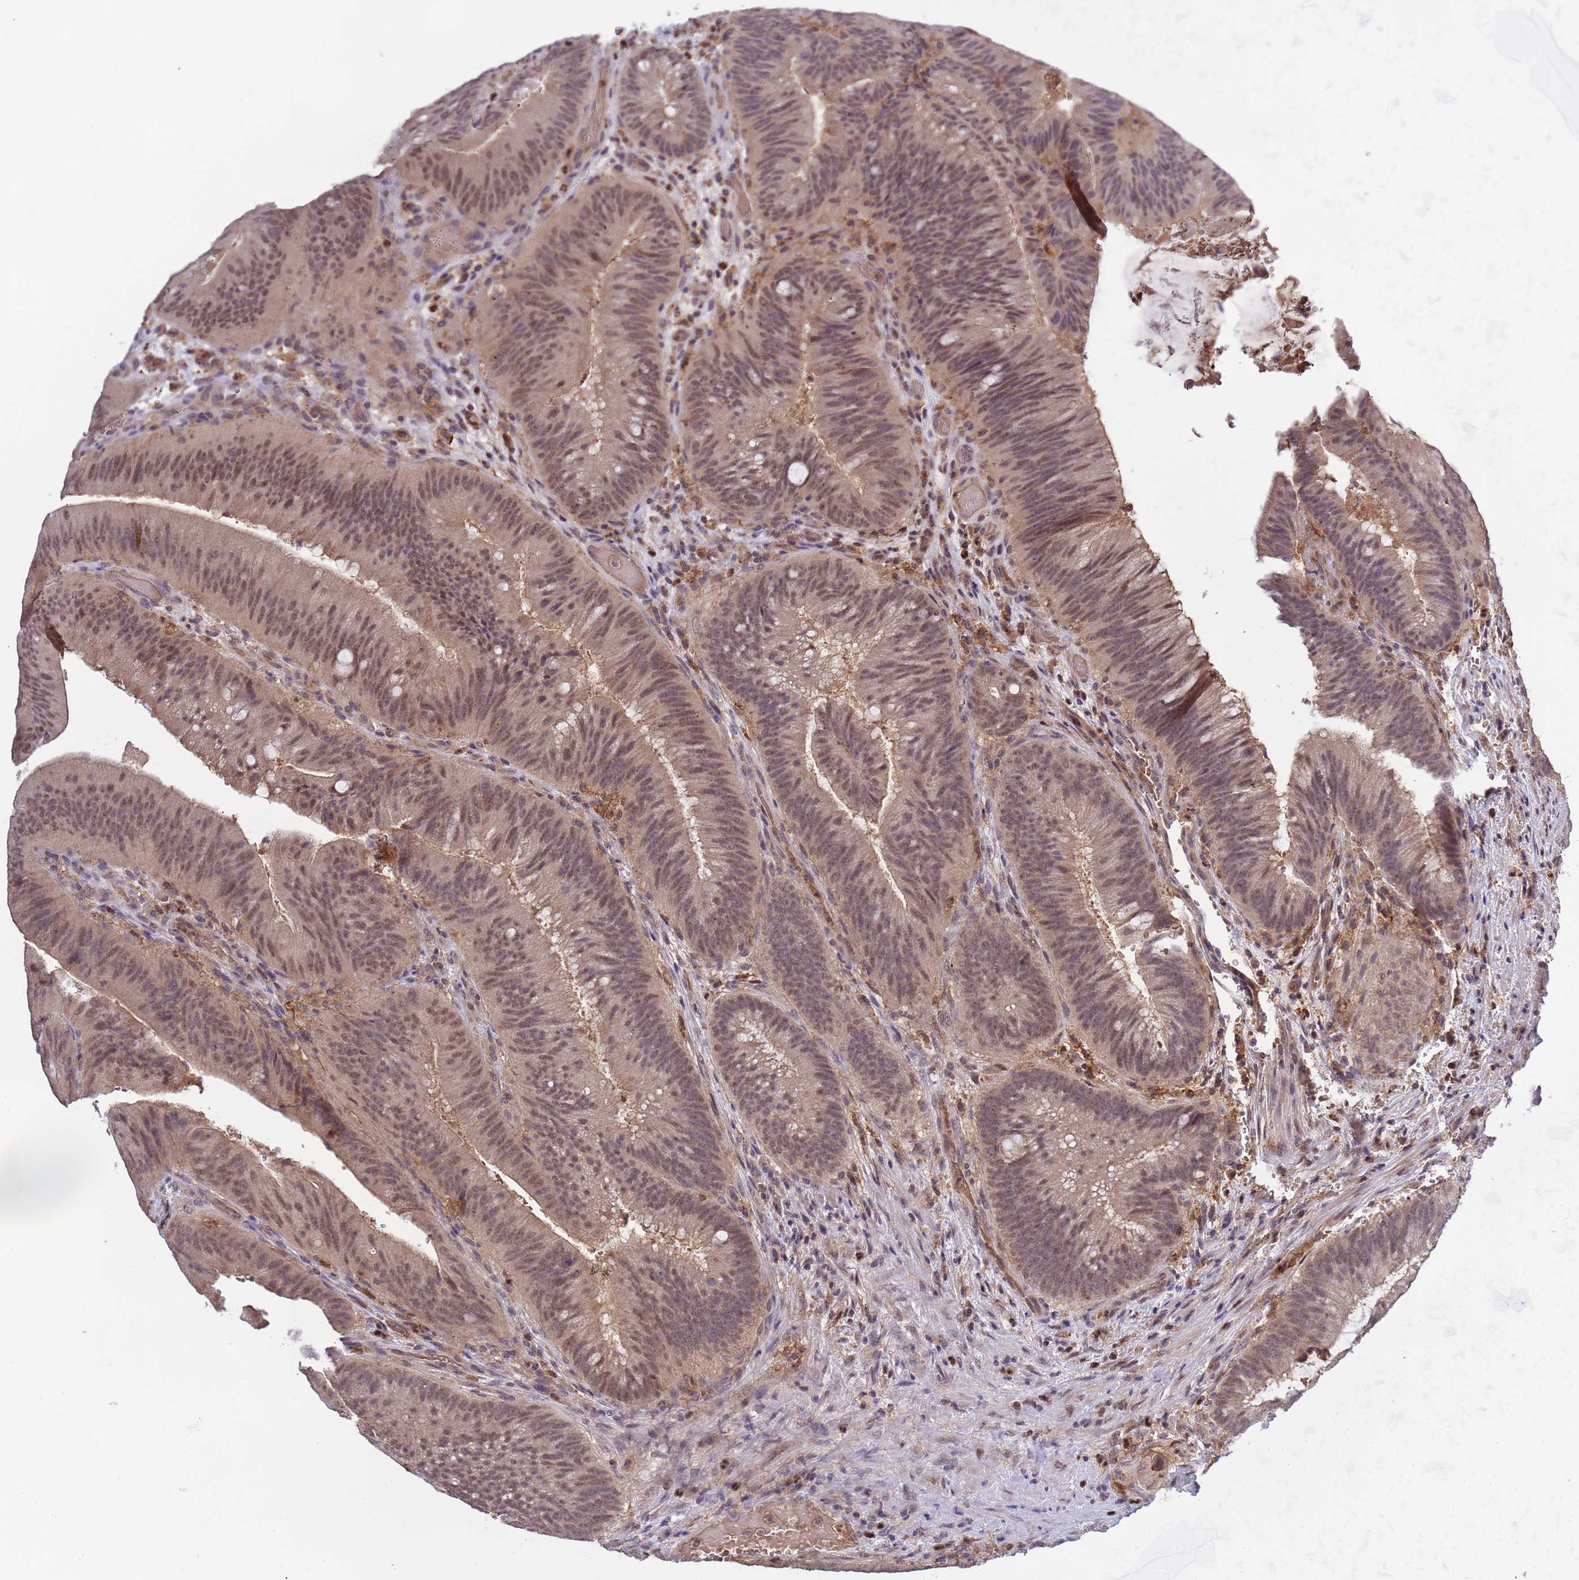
{"staining": {"intensity": "moderate", "quantity": ">75%", "location": "nuclear"}, "tissue": "colorectal cancer", "cell_type": "Tumor cells", "image_type": "cancer", "snomed": [{"axis": "morphology", "description": "Adenocarcinoma, NOS"}, {"axis": "topography", "description": "Colon"}], "caption": "Immunohistochemistry image of neoplastic tissue: colorectal cancer (adenocarcinoma) stained using immunohistochemistry (IHC) demonstrates medium levels of moderate protein expression localized specifically in the nuclear of tumor cells, appearing as a nuclear brown color.", "gene": "CD53", "patient": {"sex": "female", "age": 43}}